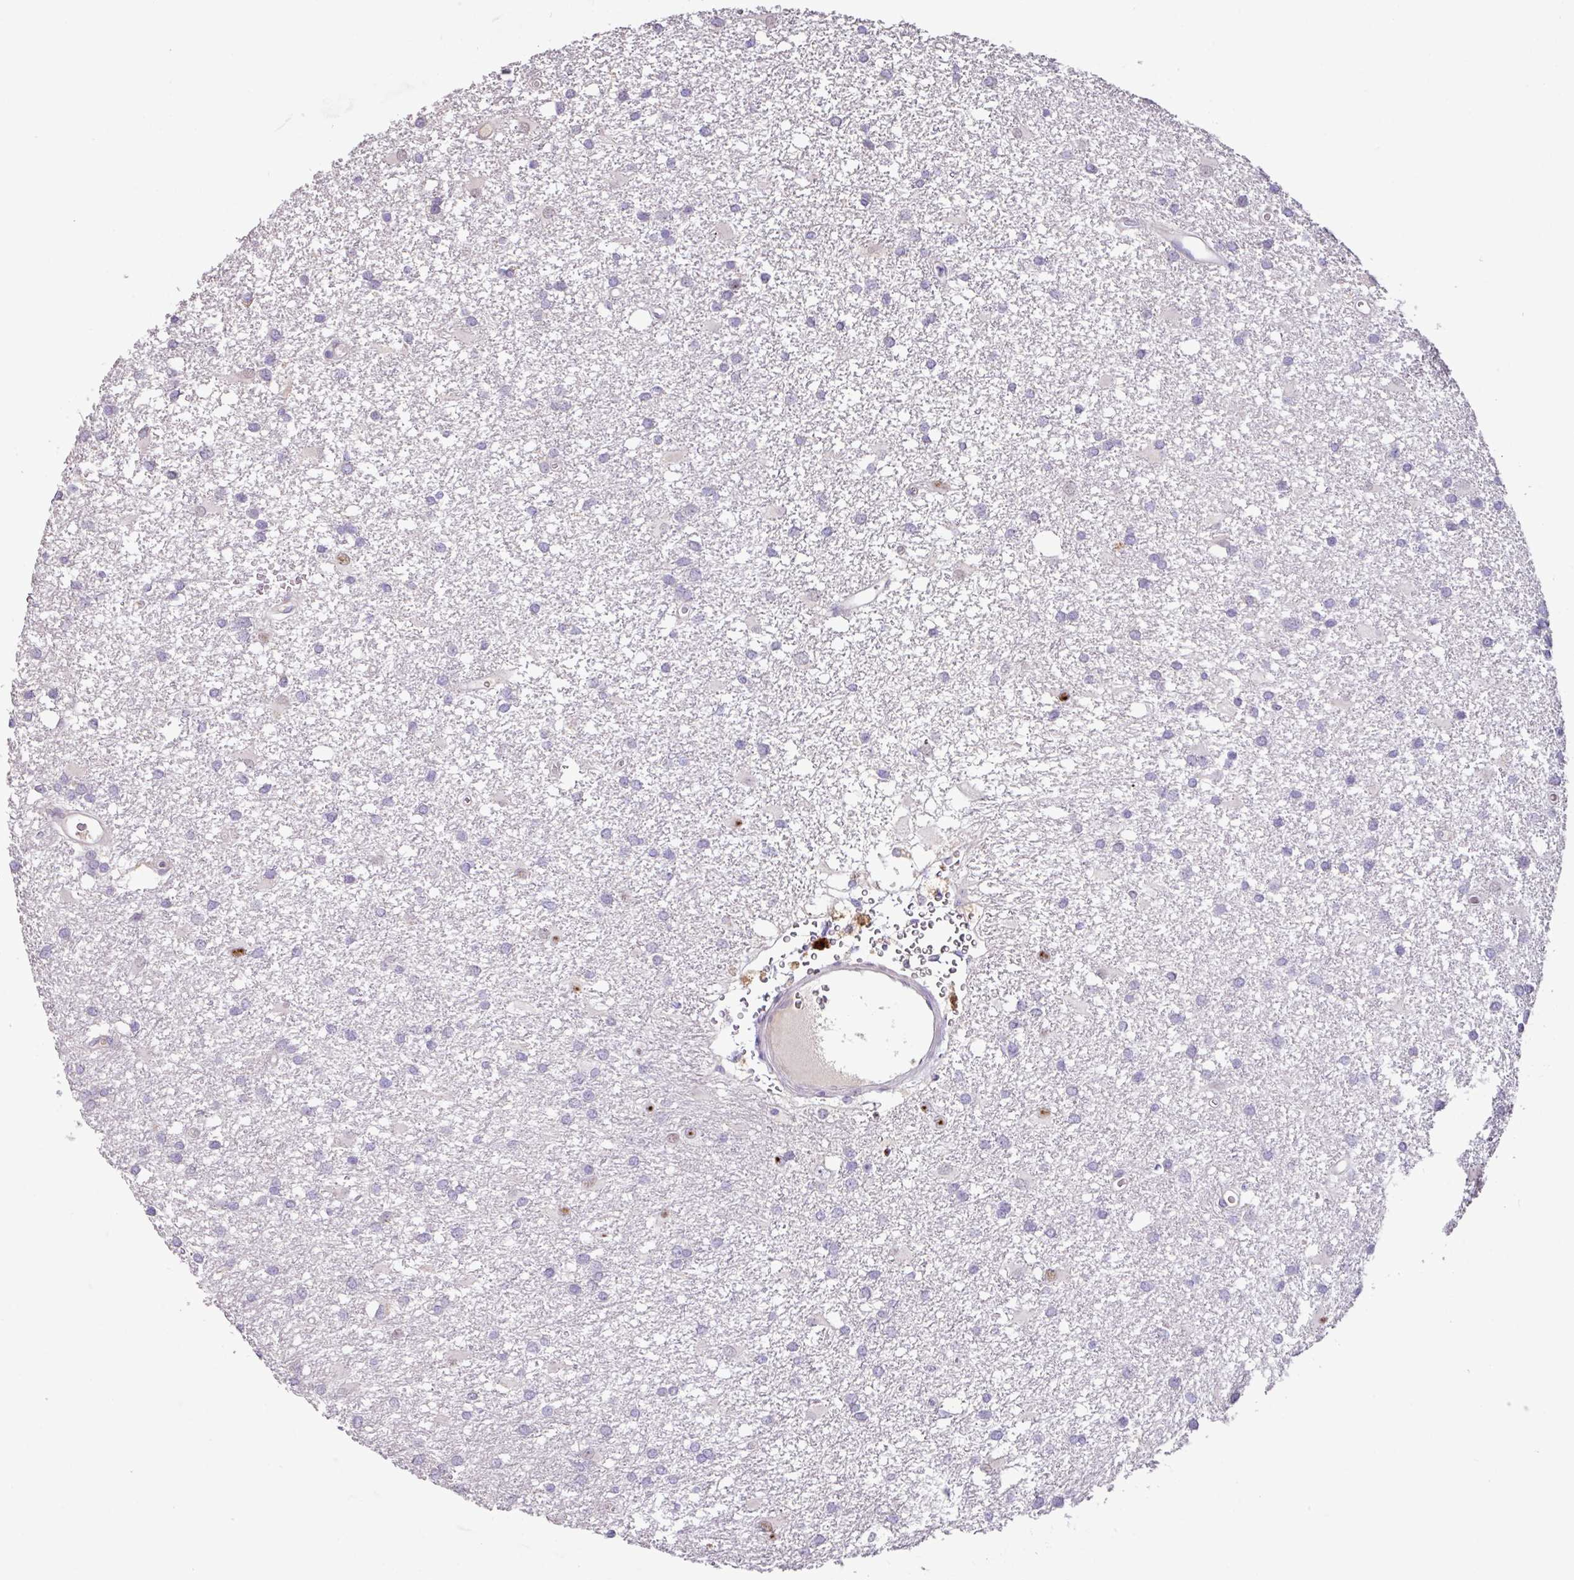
{"staining": {"intensity": "negative", "quantity": "none", "location": "none"}, "tissue": "glioma", "cell_type": "Tumor cells", "image_type": "cancer", "snomed": [{"axis": "morphology", "description": "Glioma, malignant, High grade"}, {"axis": "topography", "description": "Brain"}], "caption": "A high-resolution histopathology image shows IHC staining of malignant glioma (high-grade), which exhibits no significant staining in tumor cells. (Immunohistochemistry, brightfield microscopy, high magnification).", "gene": "ZG16", "patient": {"sex": "male", "age": 48}}